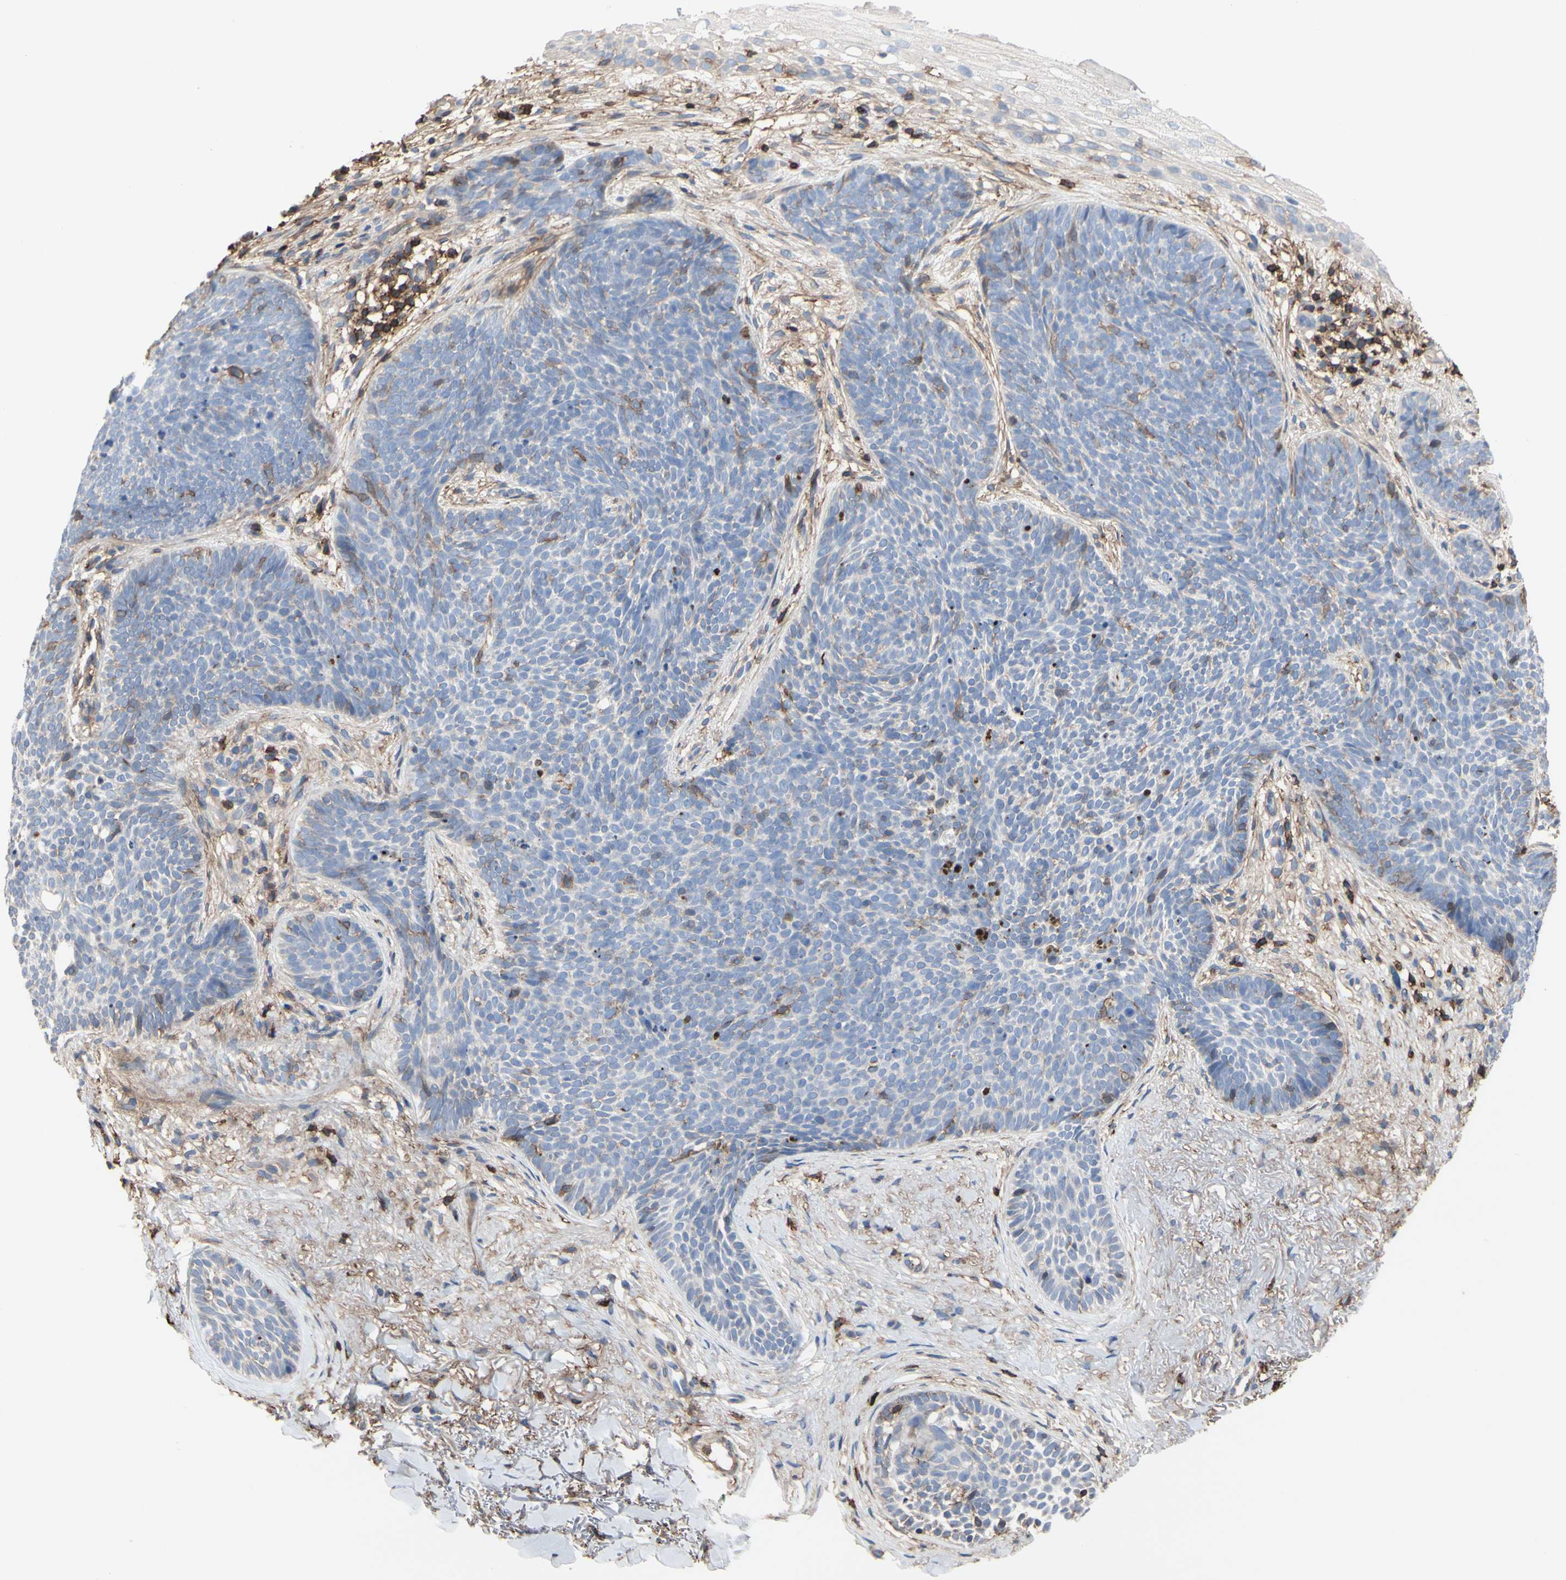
{"staining": {"intensity": "weak", "quantity": ">75%", "location": "cytoplasmic/membranous"}, "tissue": "skin cancer", "cell_type": "Tumor cells", "image_type": "cancer", "snomed": [{"axis": "morphology", "description": "Basal cell carcinoma"}, {"axis": "topography", "description": "Skin"}], "caption": "The histopathology image exhibits staining of basal cell carcinoma (skin), revealing weak cytoplasmic/membranous protein expression (brown color) within tumor cells. Using DAB (brown) and hematoxylin (blue) stains, captured at high magnification using brightfield microscopy.", "gene": "ANXA6", "patient": {"sex": "female", "age": 70}}